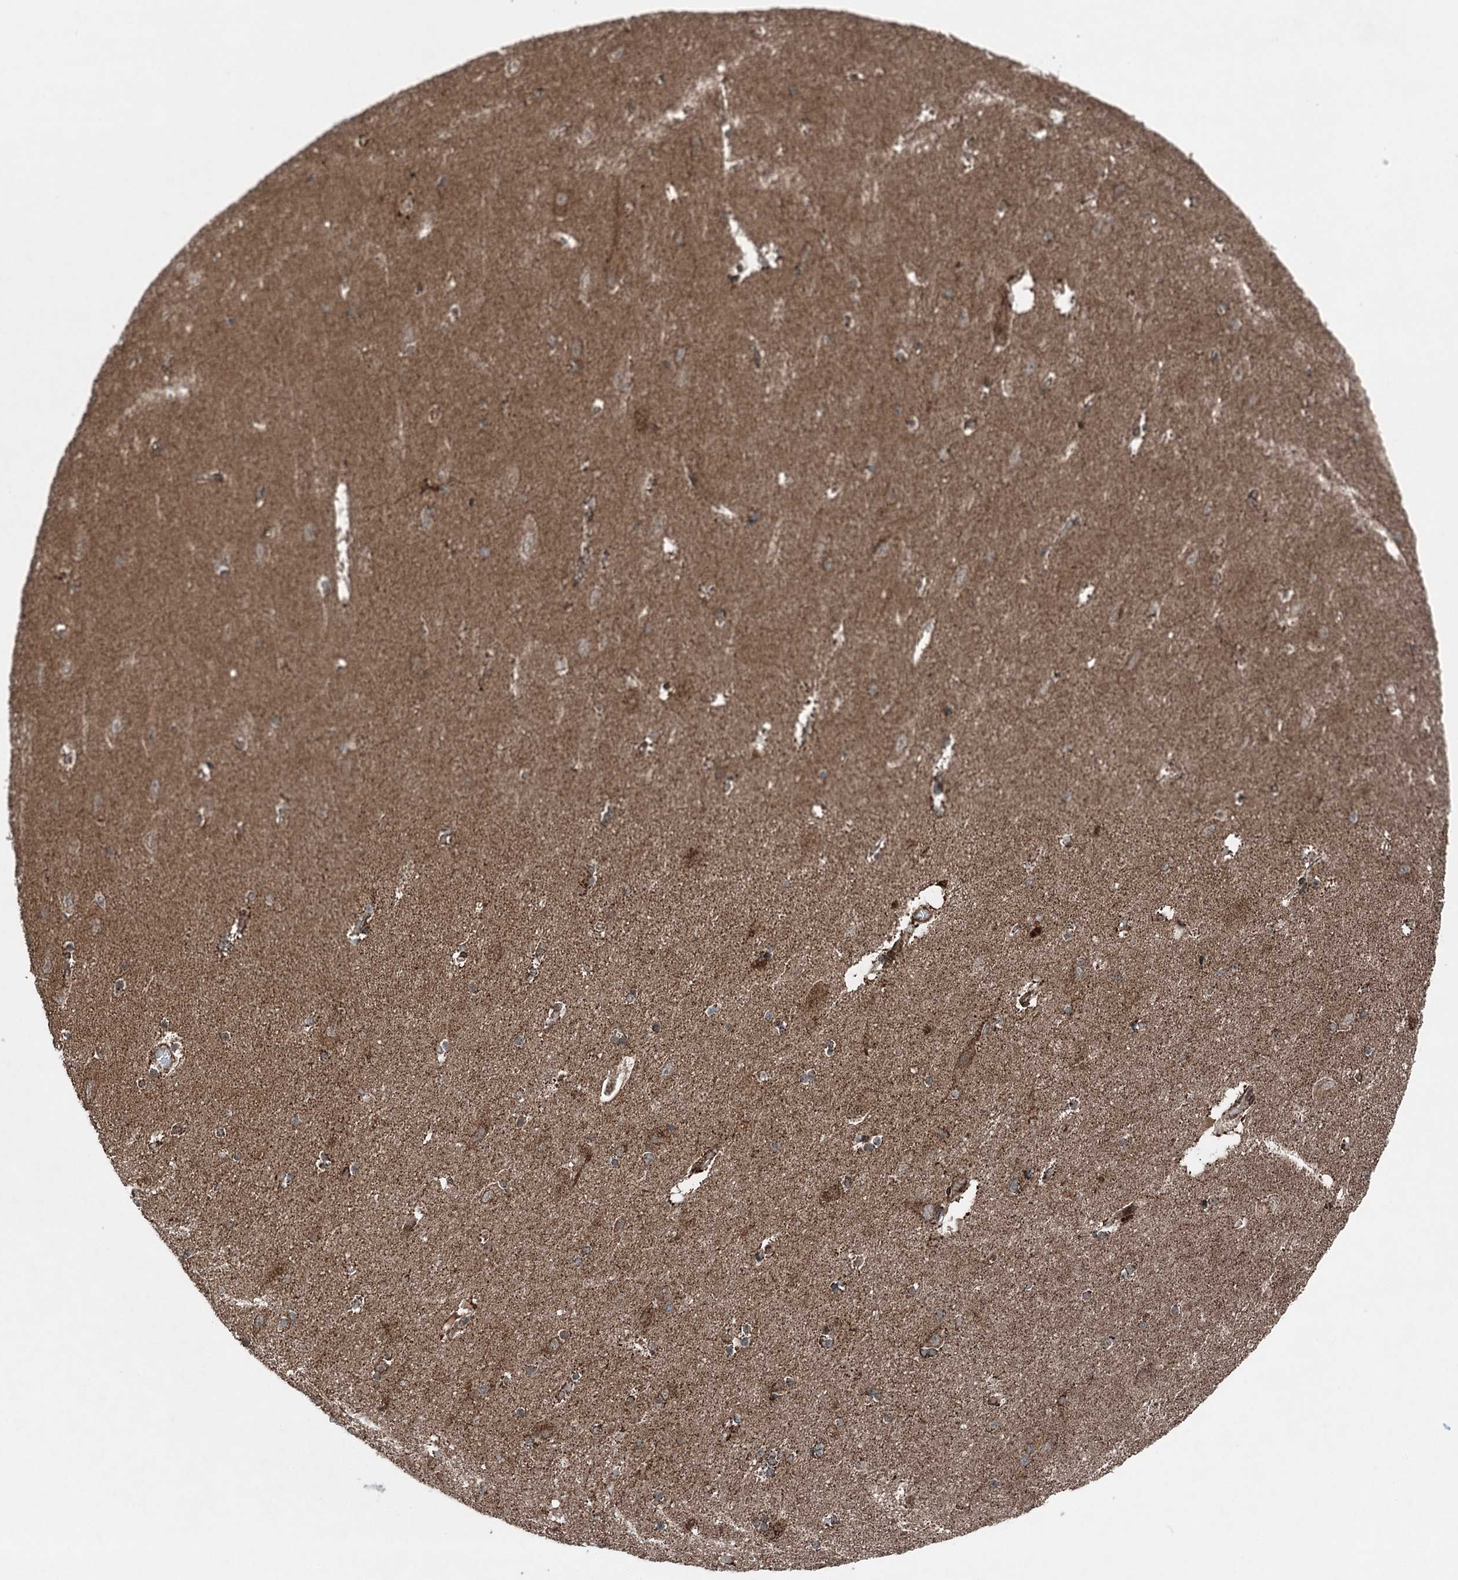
{"staining": {"intensity": "strong", "quantity": "<25%", "location": "cytoplasmic/membranous"}, "tissue": "hippocampus", "cell_type": "Glial cells", "image_type": "normal", "snomed": [{"axis": "morphology", "description": "Normal tissue, NOS"}, {"axis": "topography", "description": "Hippocampus"}], "caption": "This histopathology image reveals immunohistochemistry (IHC) staining of normal hippocampus, with medium strong cytoplasmic/membranous positivity in about <25% of glial cells.", "gene": "BCKDHA", "patient": {"sex": "female", "age": 54}}